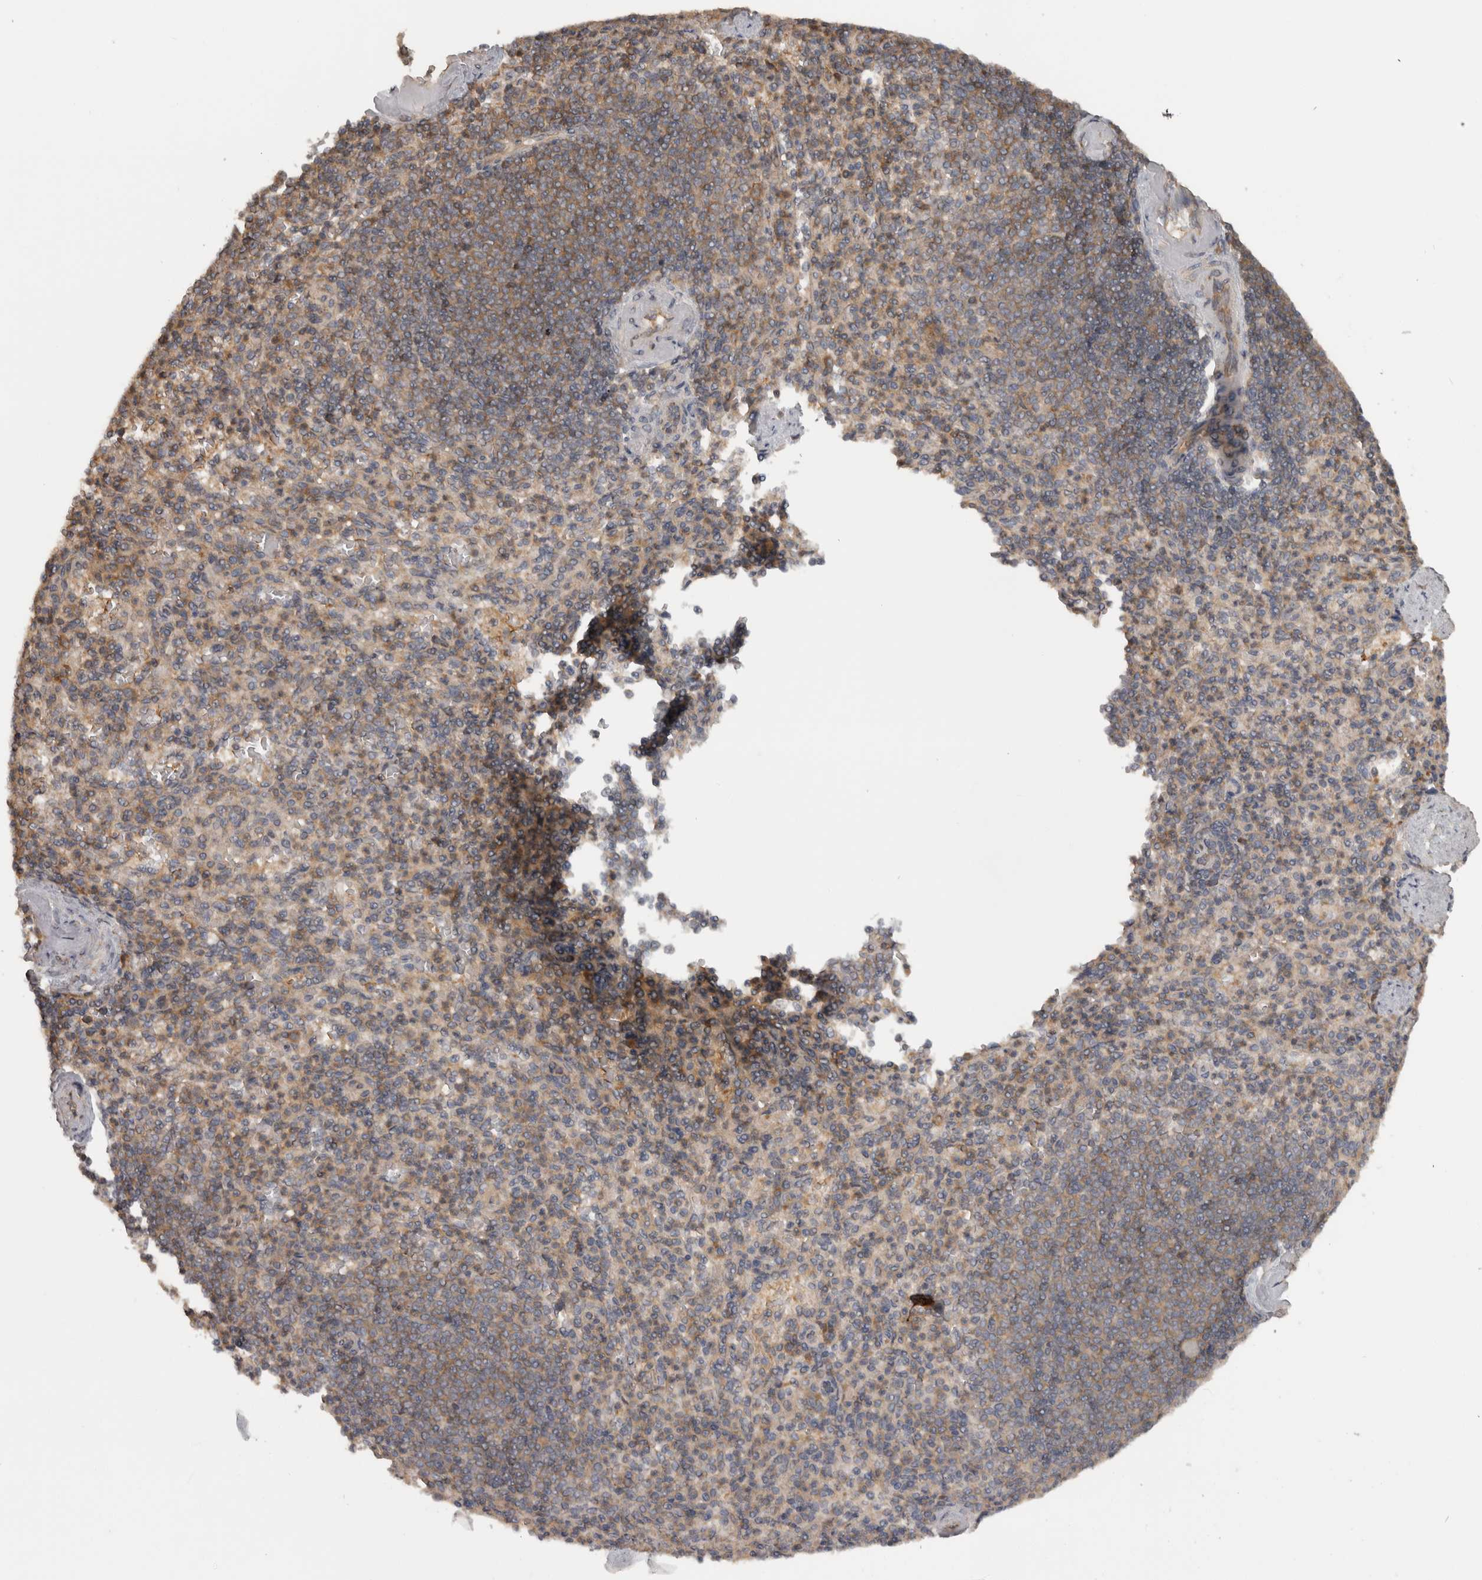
{"staining": {"intensity": "weak", "quantity": "25%-75%", "location": "cytoplasmic/membranous"}, "tissue": "spleen", "cell_type": "Cells in red pulp", "image_type": "normal", "snomed": [{"axis": "morphology", "description": "Normal tissue, NOS"}, {"axis": "topography", "description": "Spleen"}], "caption": "Human spleen stained with a brown dye displays weak cytoplasmic/membranous positive staining in about 25%-75% of cells in red pulp.", "gene": "MICU3", "patient": {"sex": "female", "age": 74}}